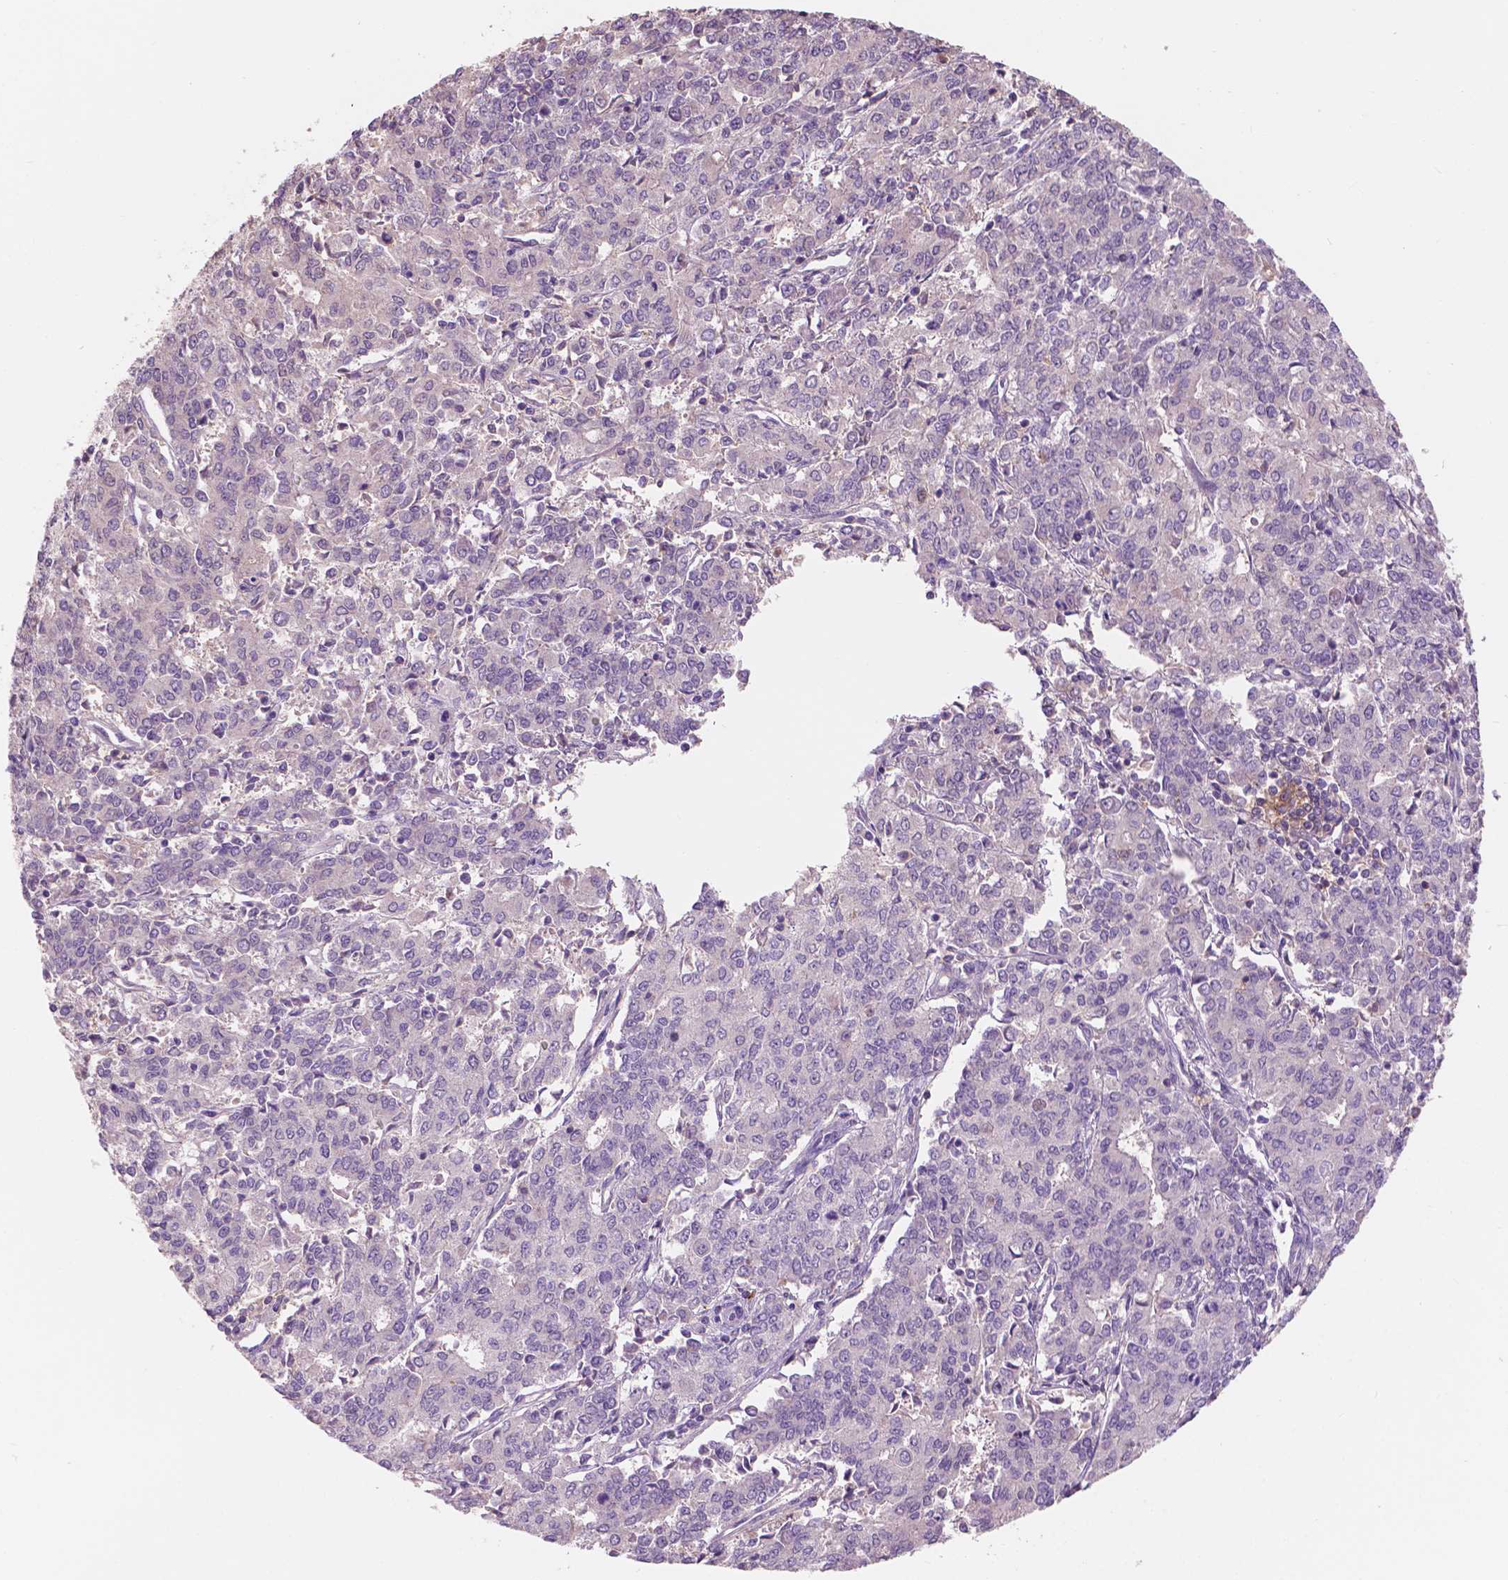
{"staining": {"intensity": "negative", "quantity": "none", "location": "none"}, "tissue": "endometrial cancer", "cell_type": "Tumor cells", "image_type": "cancer", "snomed": [{"axis": "morphology", "description": "Adenocarcinoma, NOS"}, {"axis": "topography", "description": "Endometrium"}], "caption": "Immunohistochemical staining of endometrial cancer (adenocarcinoma) displays no significant staining in tumor cells.", "gene": "SEMA4A", "patient": {"sex": "female", "age": 50}}